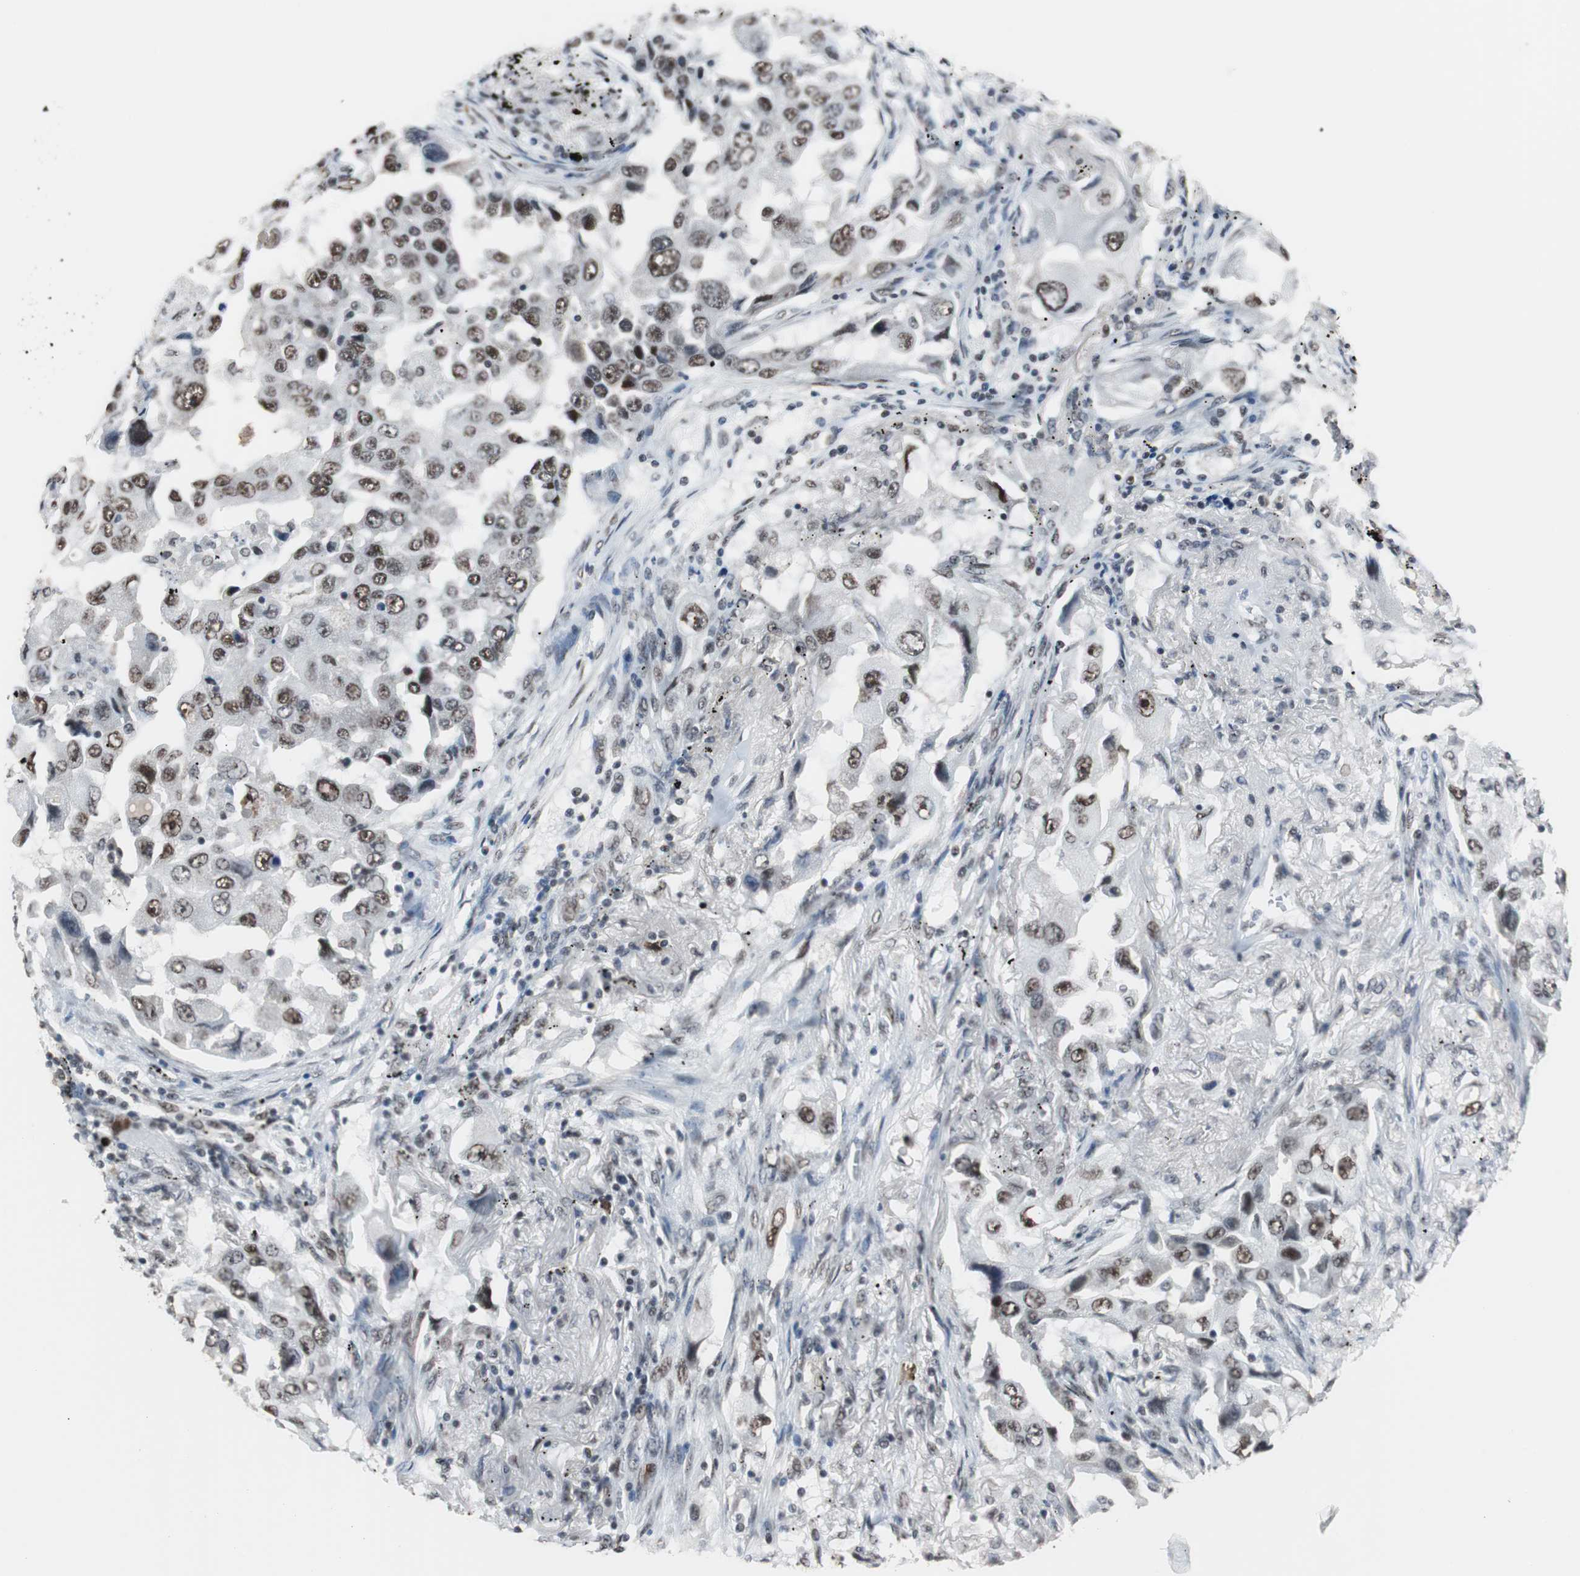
{"staining": {"intensity": "strong", "quantity": ">75%", "location": "nuclear"}, "tissue": "lung cancer", "cell_type": "Tumor cells", "image_type": "cancer", "snomed": [{"axis": "morphology", "description": "Adenocarcinoma, NOS"}, {"axis": "topography", "description": "Lung"}], "caption": "IHC micrograph of neoplastic tissue: lung cancer (adenocarcinoma) stained using IHC exhibits high levels of strong protein expression localized specifically in the nuclear of tumor cells, appearing as a nuclear brown color.", "gene": "TAF7", "patient": {"sex": "female", "age": 65}}